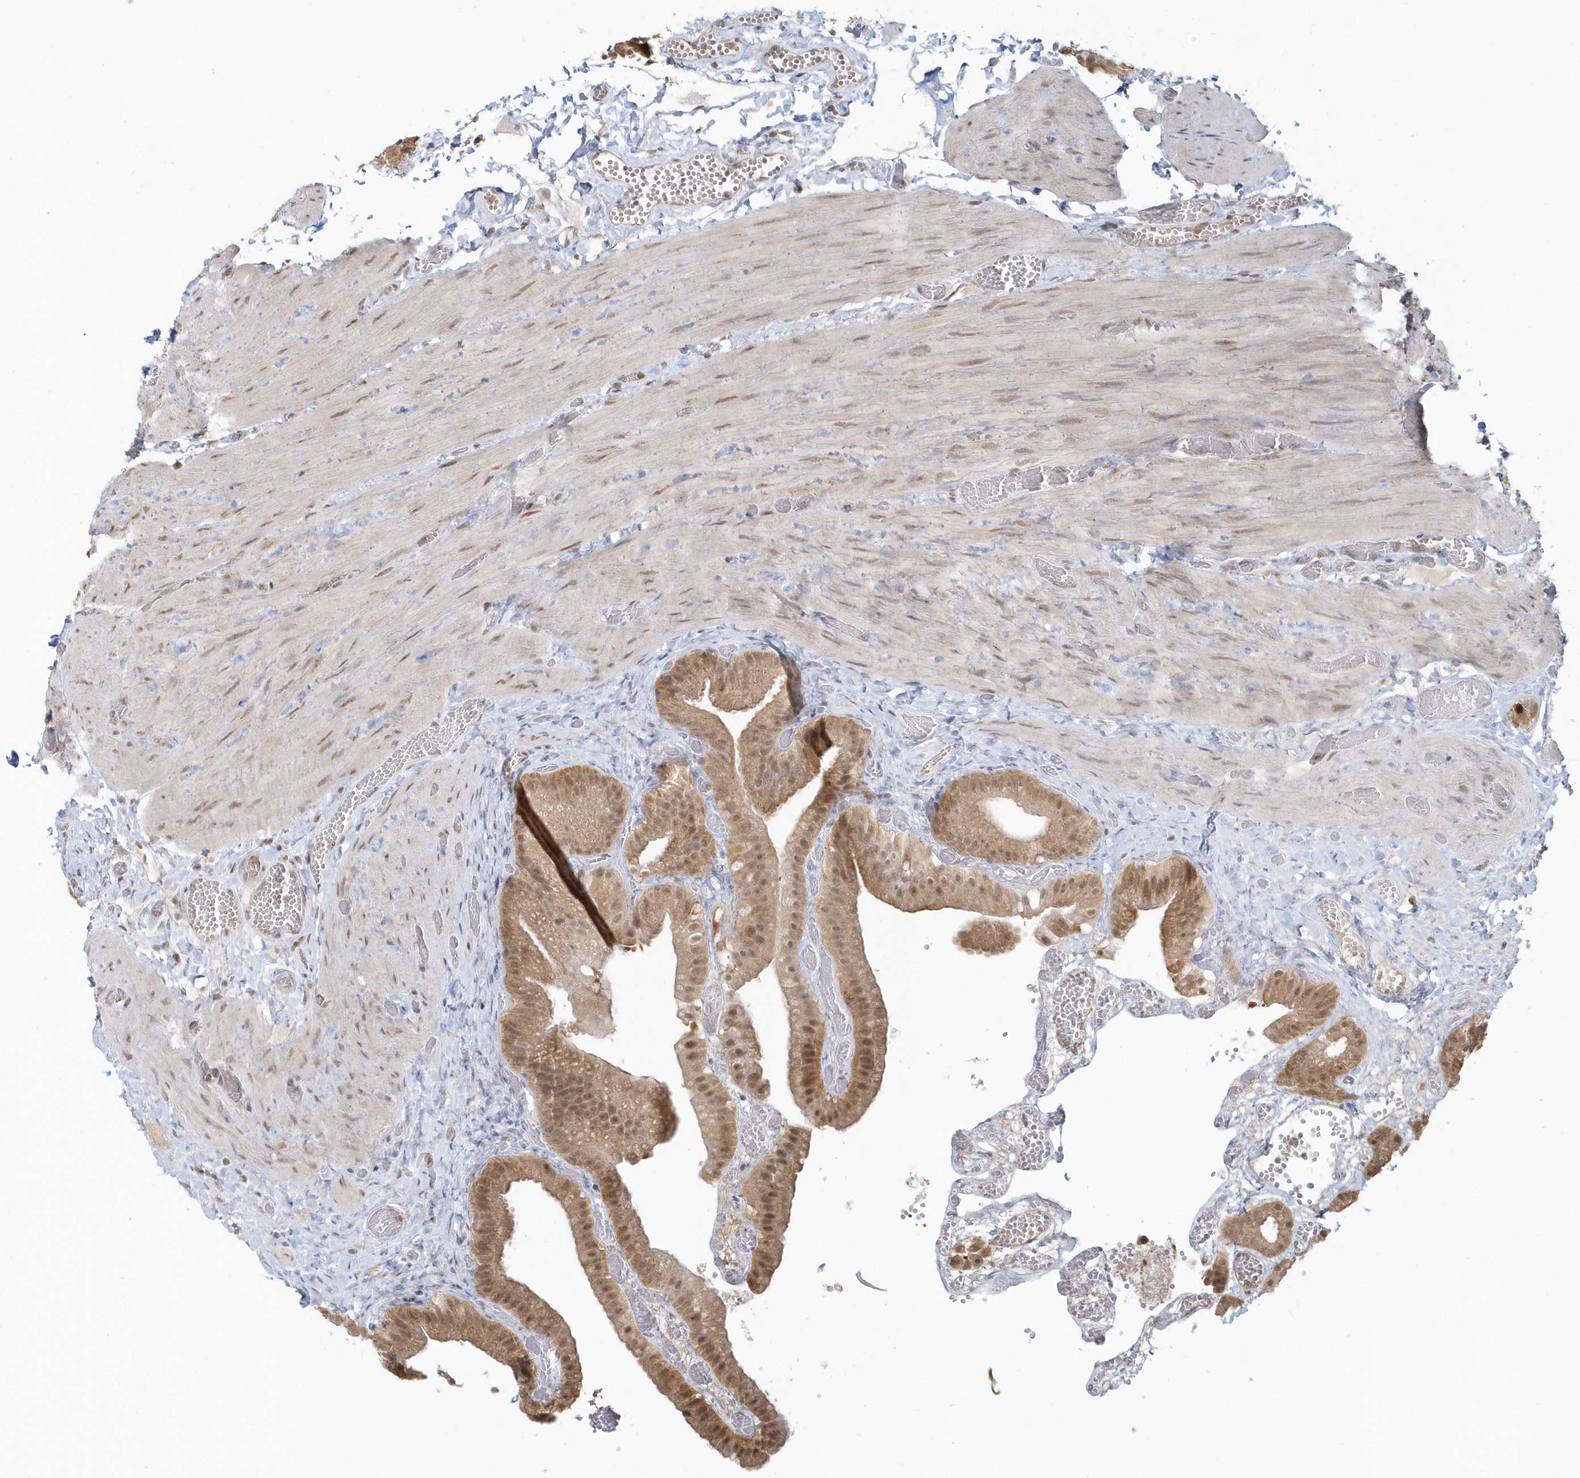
{"staining": {"intensity": "moderate", "quantity": ">75%", "location": "cytoplasmic/membranous,nuclear"}, "tissue": "gallbladder", "cell_type": "Glandular cells", "image_type": "normal", "snomed": [{"axis": "morphology", "description": "Normal tissue, NOS"}, {"axis": "topography", "description": "Gallbladder"}], "caption": "IHC of normal human gallbladder shows medium levels of moderate cytoplasmic/membranous,nuclear positivity in approximately >75% of glandular cells. The protein of interest is shown in brown color, while the nuclei are stained blue.", "gene": "PSMD6", "patient": {"sex": "female", "age": 64}}